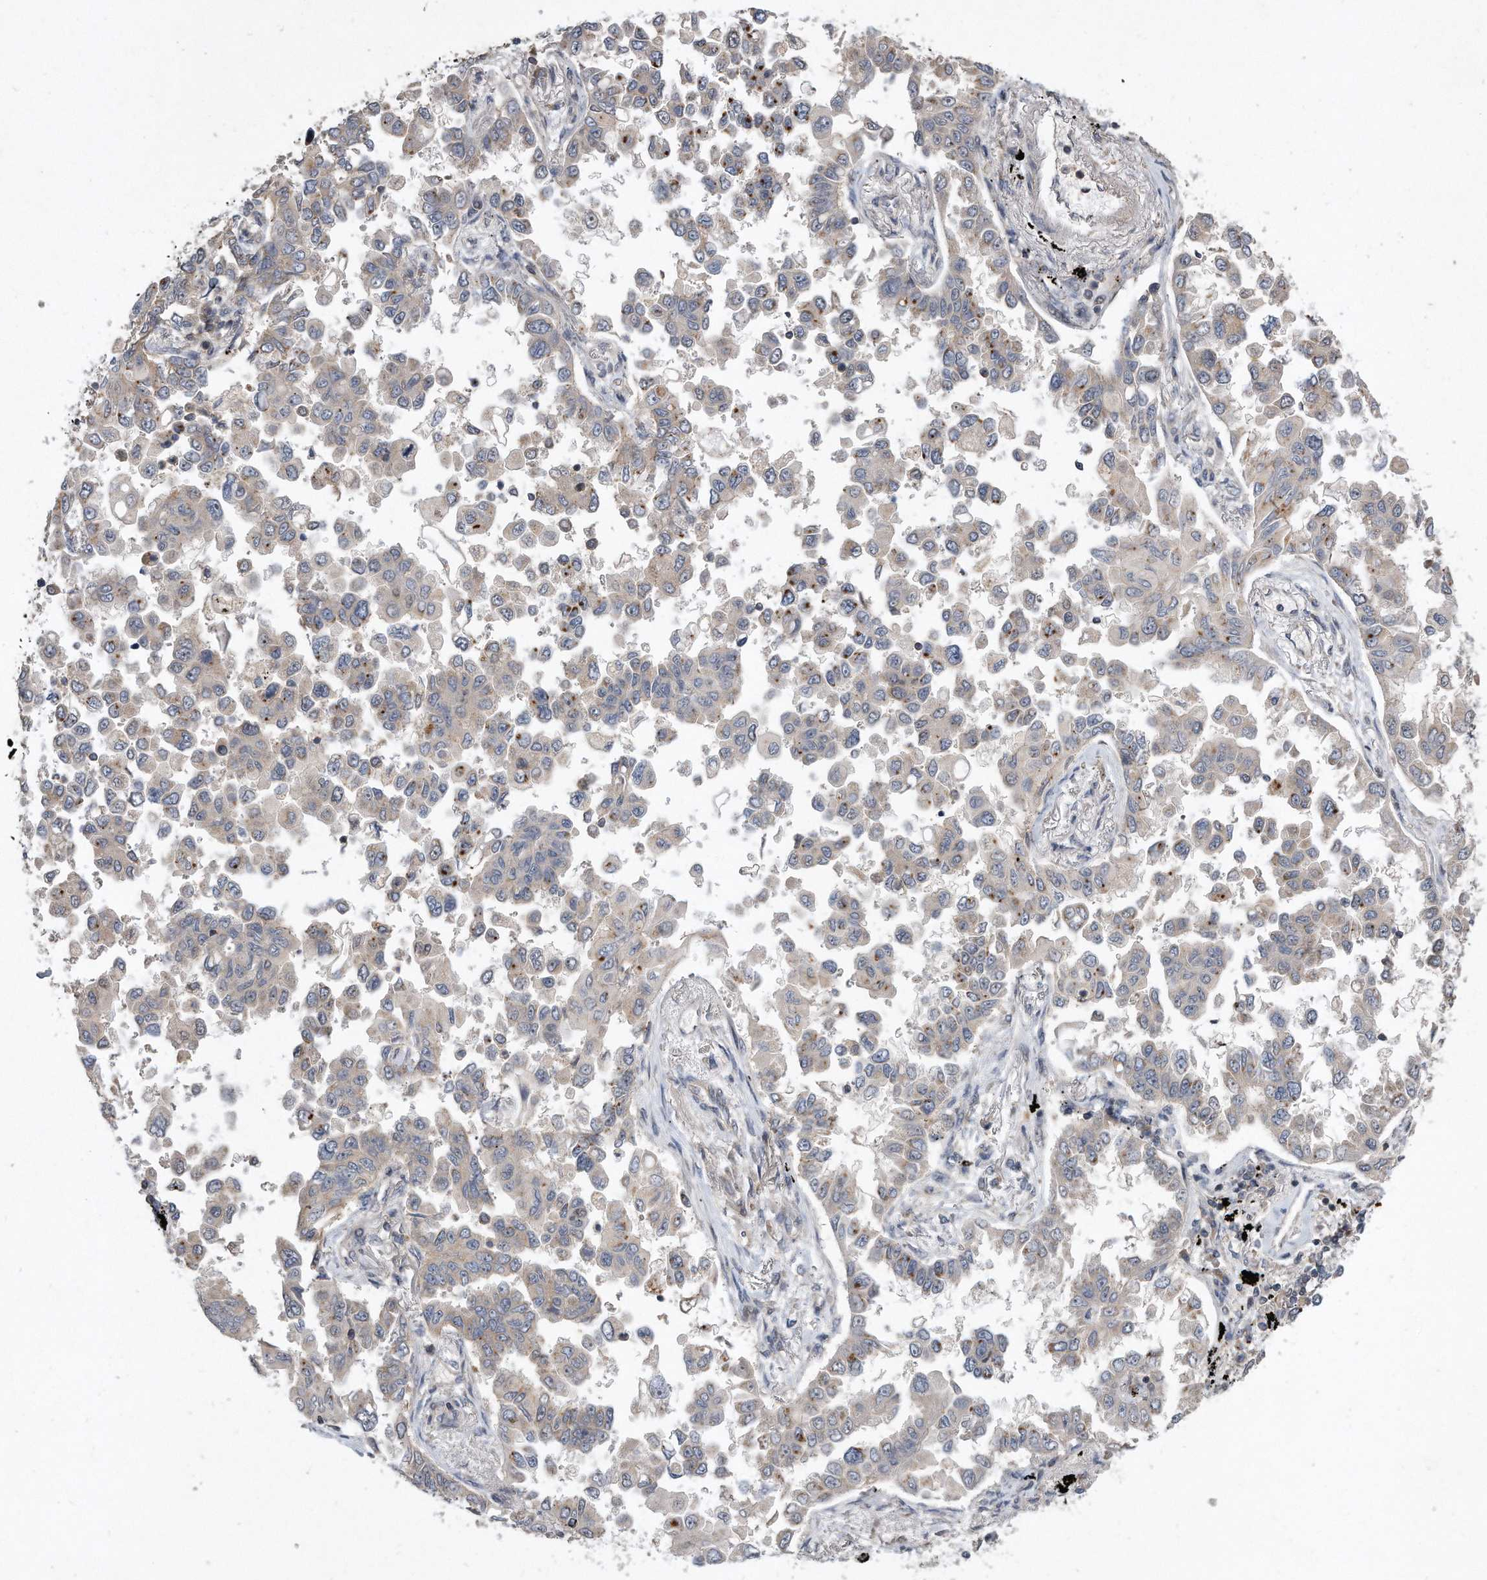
{"staining": {"intensity": "moderate", "quantity": "<25%", "location": "cytoplasmic/membranous"}, "tissue": "lung cancer", "cell_type": "Tumor cells", "image_type": "cancer", "snomed": [{"axis": "morphology", "description": "Adenocarcinoma, NOS"}, {"axis": "topography", "description": "Lung"}], "caption": "Moderate cytoplasmic/membranous protein positivity is seen in approximately <25% of tumor cells in lung adenocarcinoma. (Brightfield microscopy of DAB IHC at high magnification).", "gene": "PGBD2", "patient": {"sex": "female", "age": 67}}